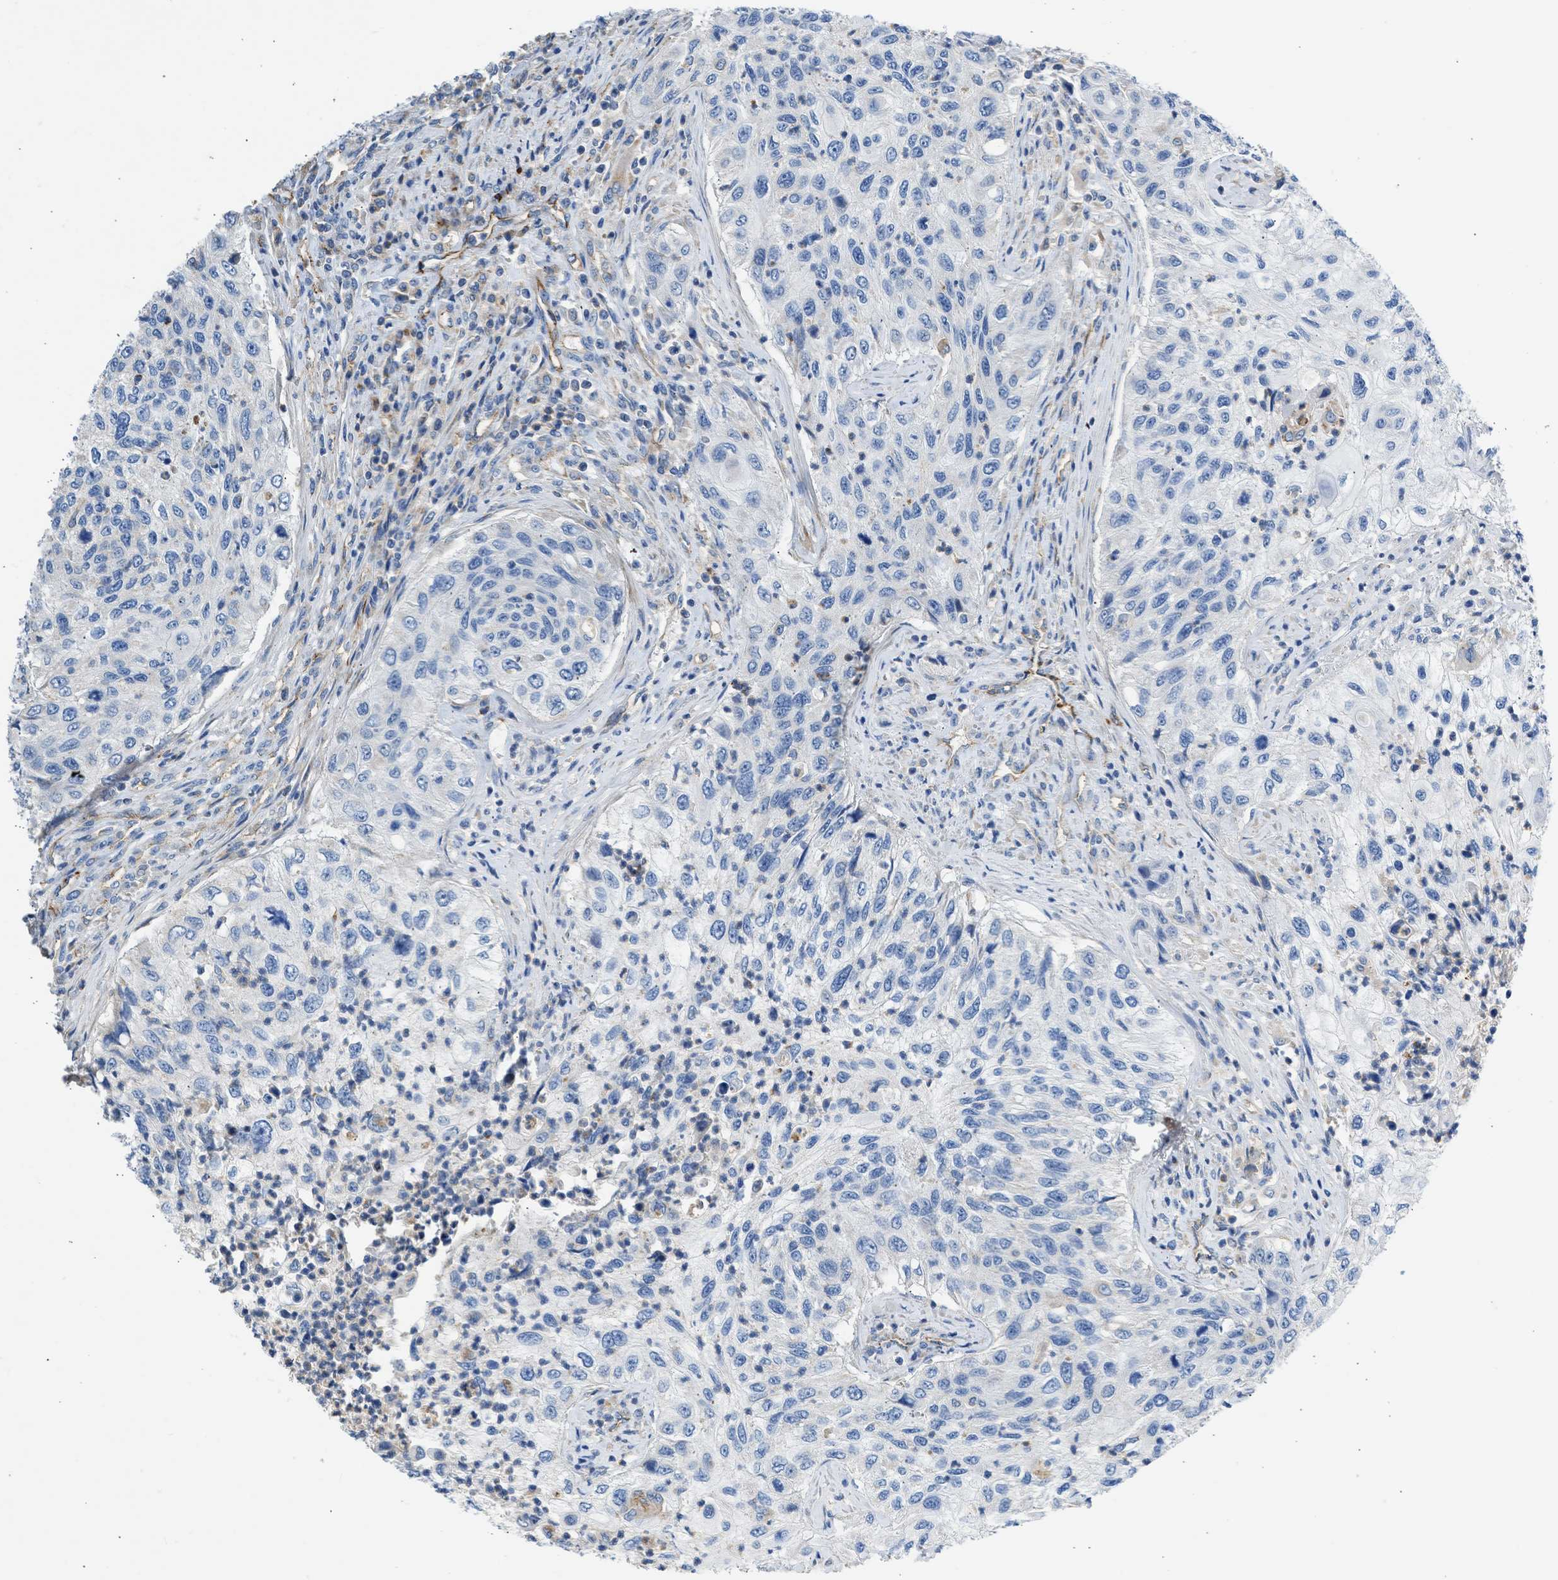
{"staining": {"intensity": "negative", "quantity": "none", "location": "none"}, "tissue": "urothelial cancer", "cell_type": "Tumor cells", "image_type": "cancer", "snomed": [{"axis": "morphology", "description": "Urothelial carcinoma, High grade"}, {"axis": "topography", "description": "Urinary bladder"}], "caption": "Urothelial carcinoma (high-grade) was stained to show a protein in brown. There is no significant expression in tumor cells.", "gene": "ULK4", "patient": {"sex": "female", "age": 60}}